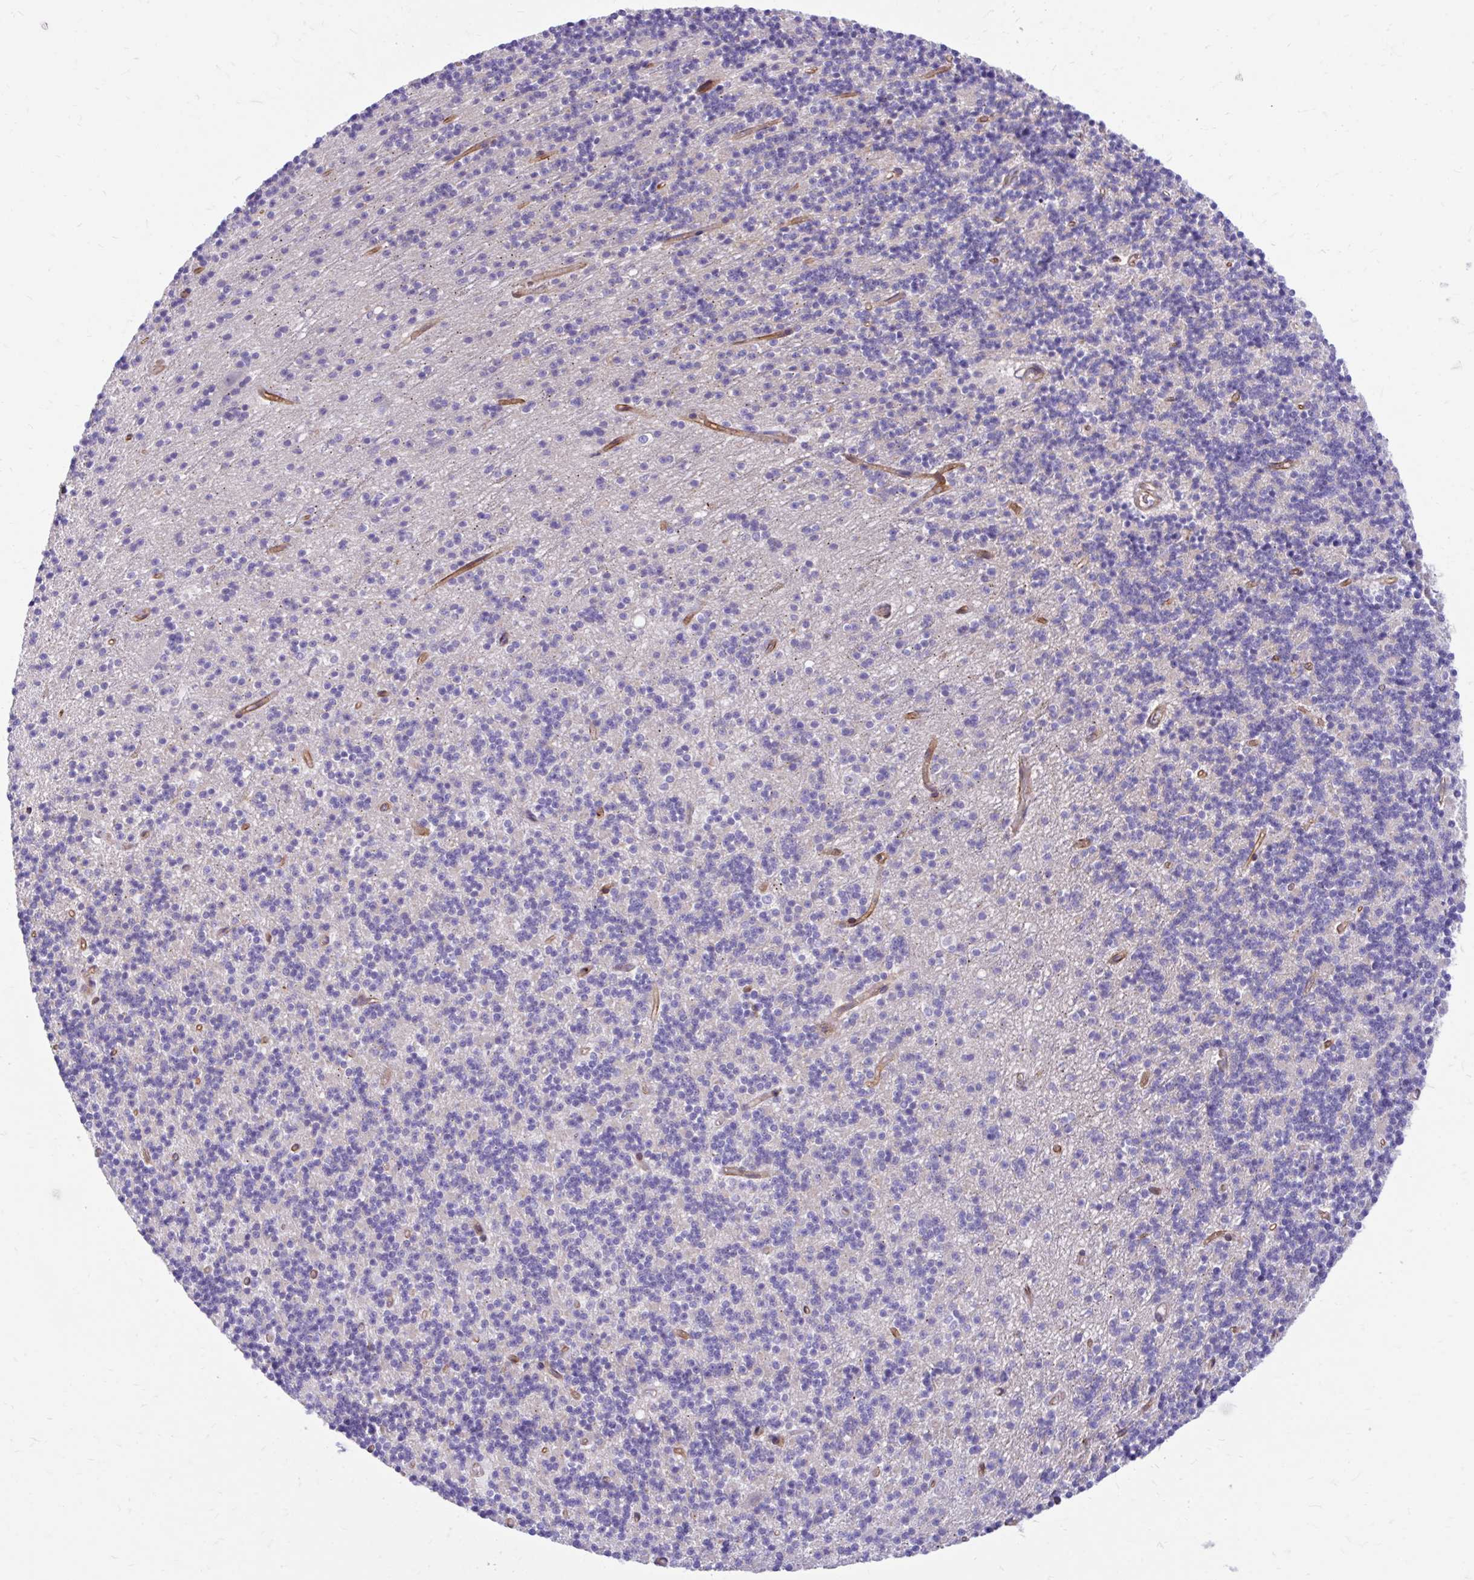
{"staining": {"intensity": "negative", "quantity": "none", "location": "none"}, "tissue": "cerebellum", "cell_type": "Cells in granular layer", "image_type": "normal", "snomed": [{"axis": "morphology", "description": "Normal tissue, NOS"}, {"axis": "topography", "description": "Cerebellum"}], "caption": "Image shows no significant protein positivity in cells in granular layer of benign cerebellum. (Immunohistochemistry, brightfield microscopy, high magnification).", "gene": "ESPNL", "patient": {"sex": "male", "age": 54}}